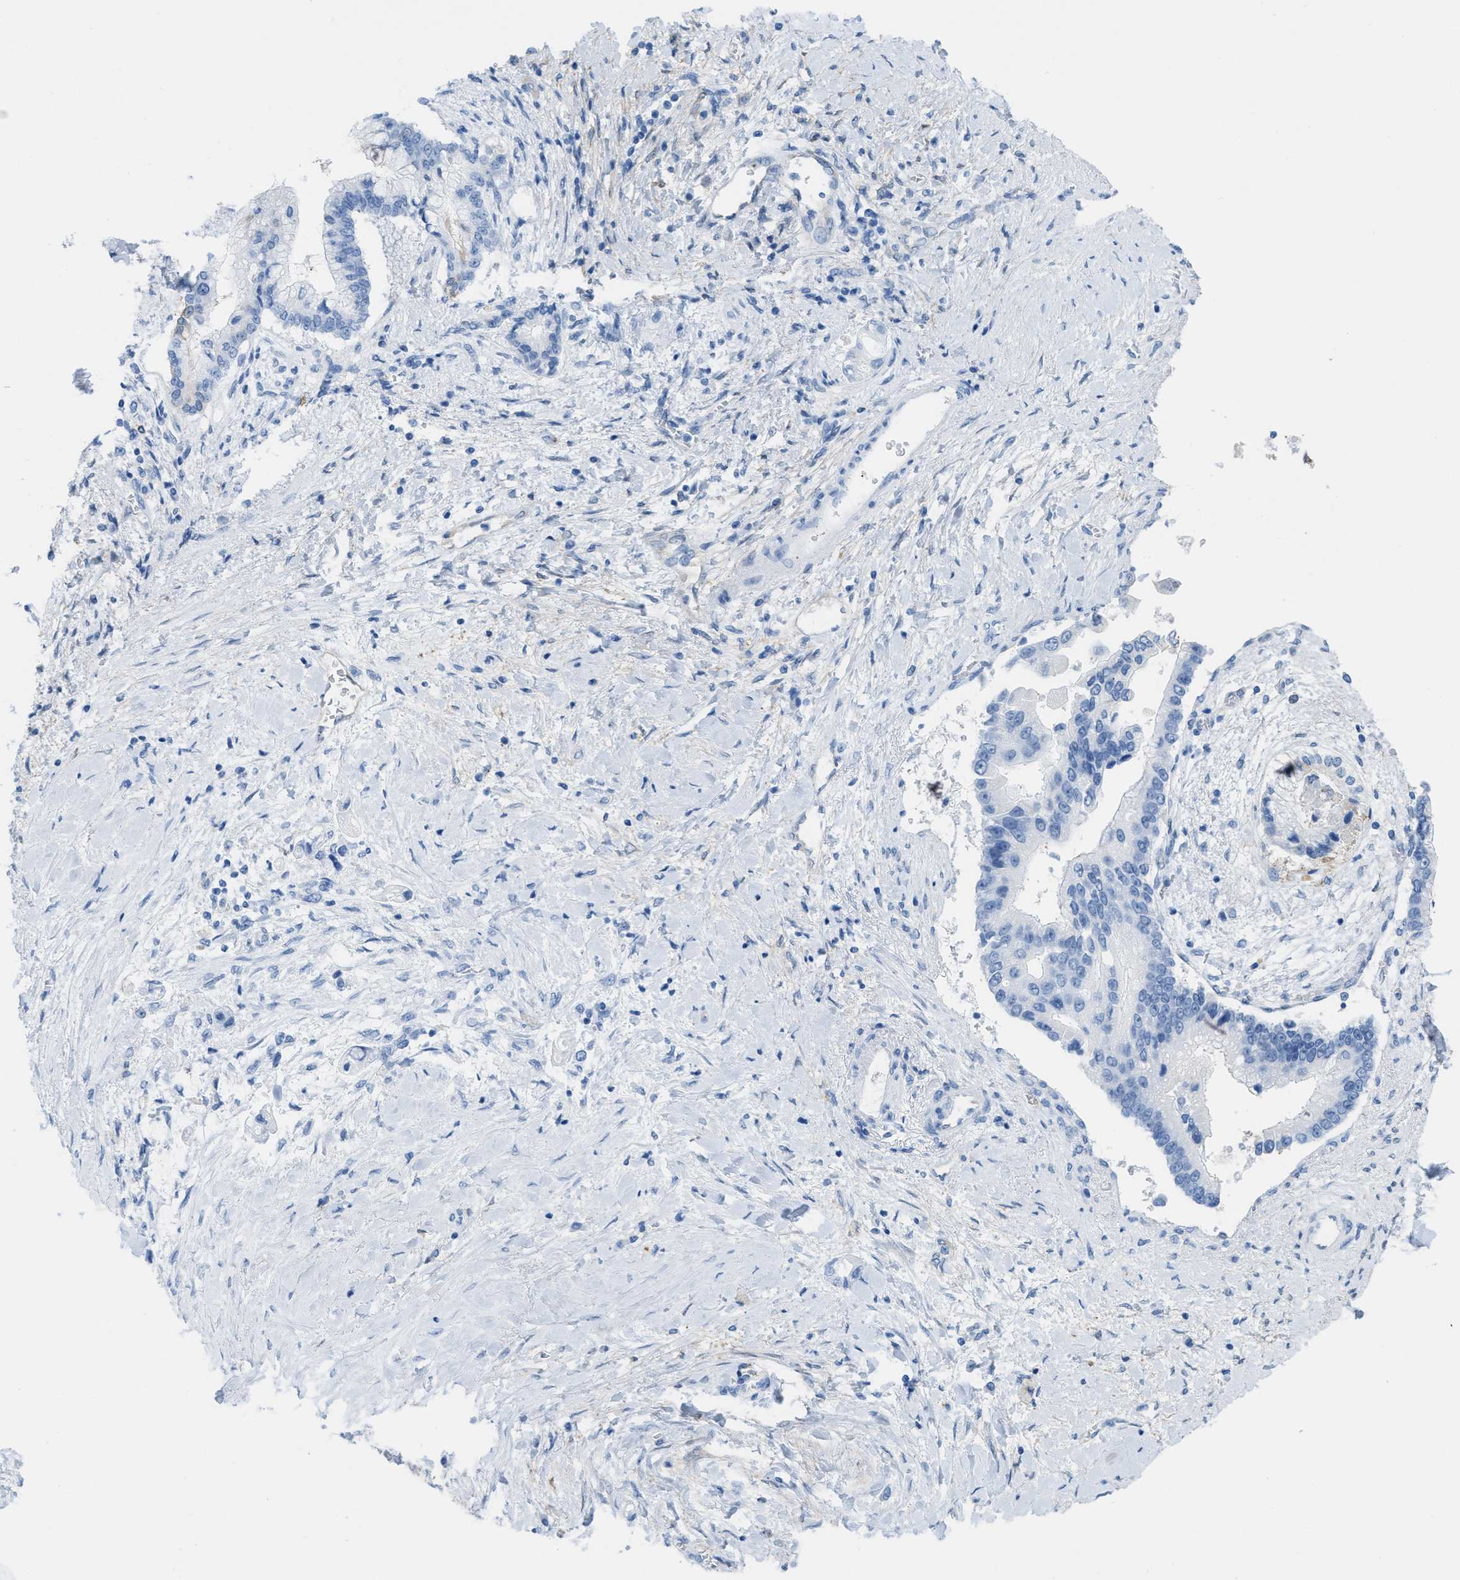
{"staining": {"intensity": "negative", "quantity": "none", "location": "none"}, "tissue": "liver cancer", "cell_type": "Tumor cells", "image_type": "cancer", "snomed": [{"axis": "morphology", "description": "Cholangiocarcinoma"}, {"axis": "topography", "description": "Liver"}], "caption": "High magnification brightfield microscopy of liver cancer (cholangiocarcinoma) stained with DAB (brown) and counterstained with hematoxylin (blue): tumor cells show no significant staining.", "gene": "ASGR1", "patient": {"sex": "male", "age": 50}}